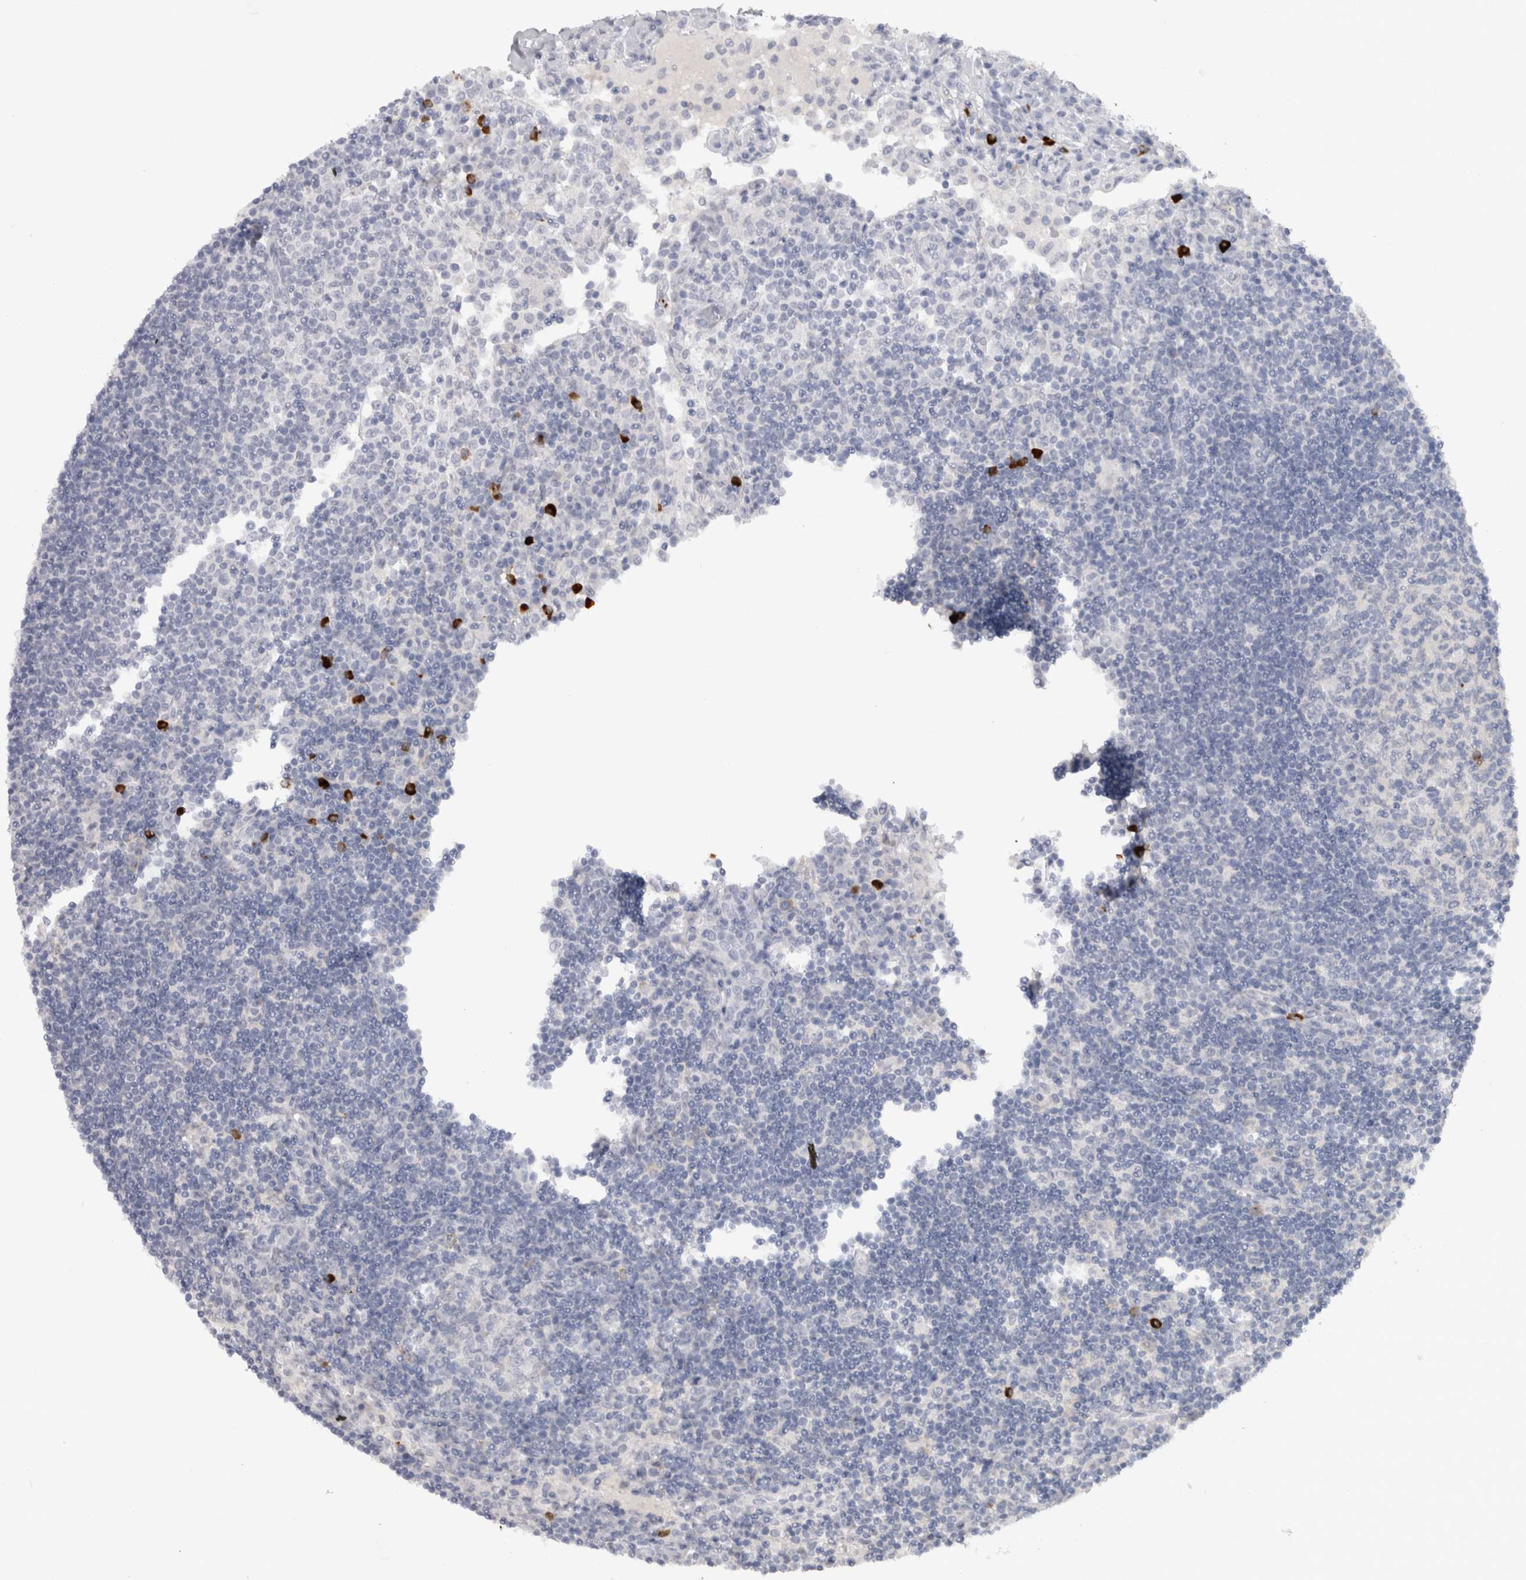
{"staining": {"intensity": "moderate", "quantity": "<25%", "location": "cytoplasmic/membranous"}, "tissue": "lymph node", "cell_type": "Germinal center cells", "image_type": "normal", "snomed": [{"axis": "morphology", "description": "Normal tissue, NOS"}, {"axis": "topography", "description": "Lymph node"}], "caption": "Protein analysis of unremarkable lymph node demonstrates moderate cytoplasmic/membranous expression in approximately <25% of germinal center cells.", "gene": "CDH17", "patient": {"sex": "female", "age": 53}}